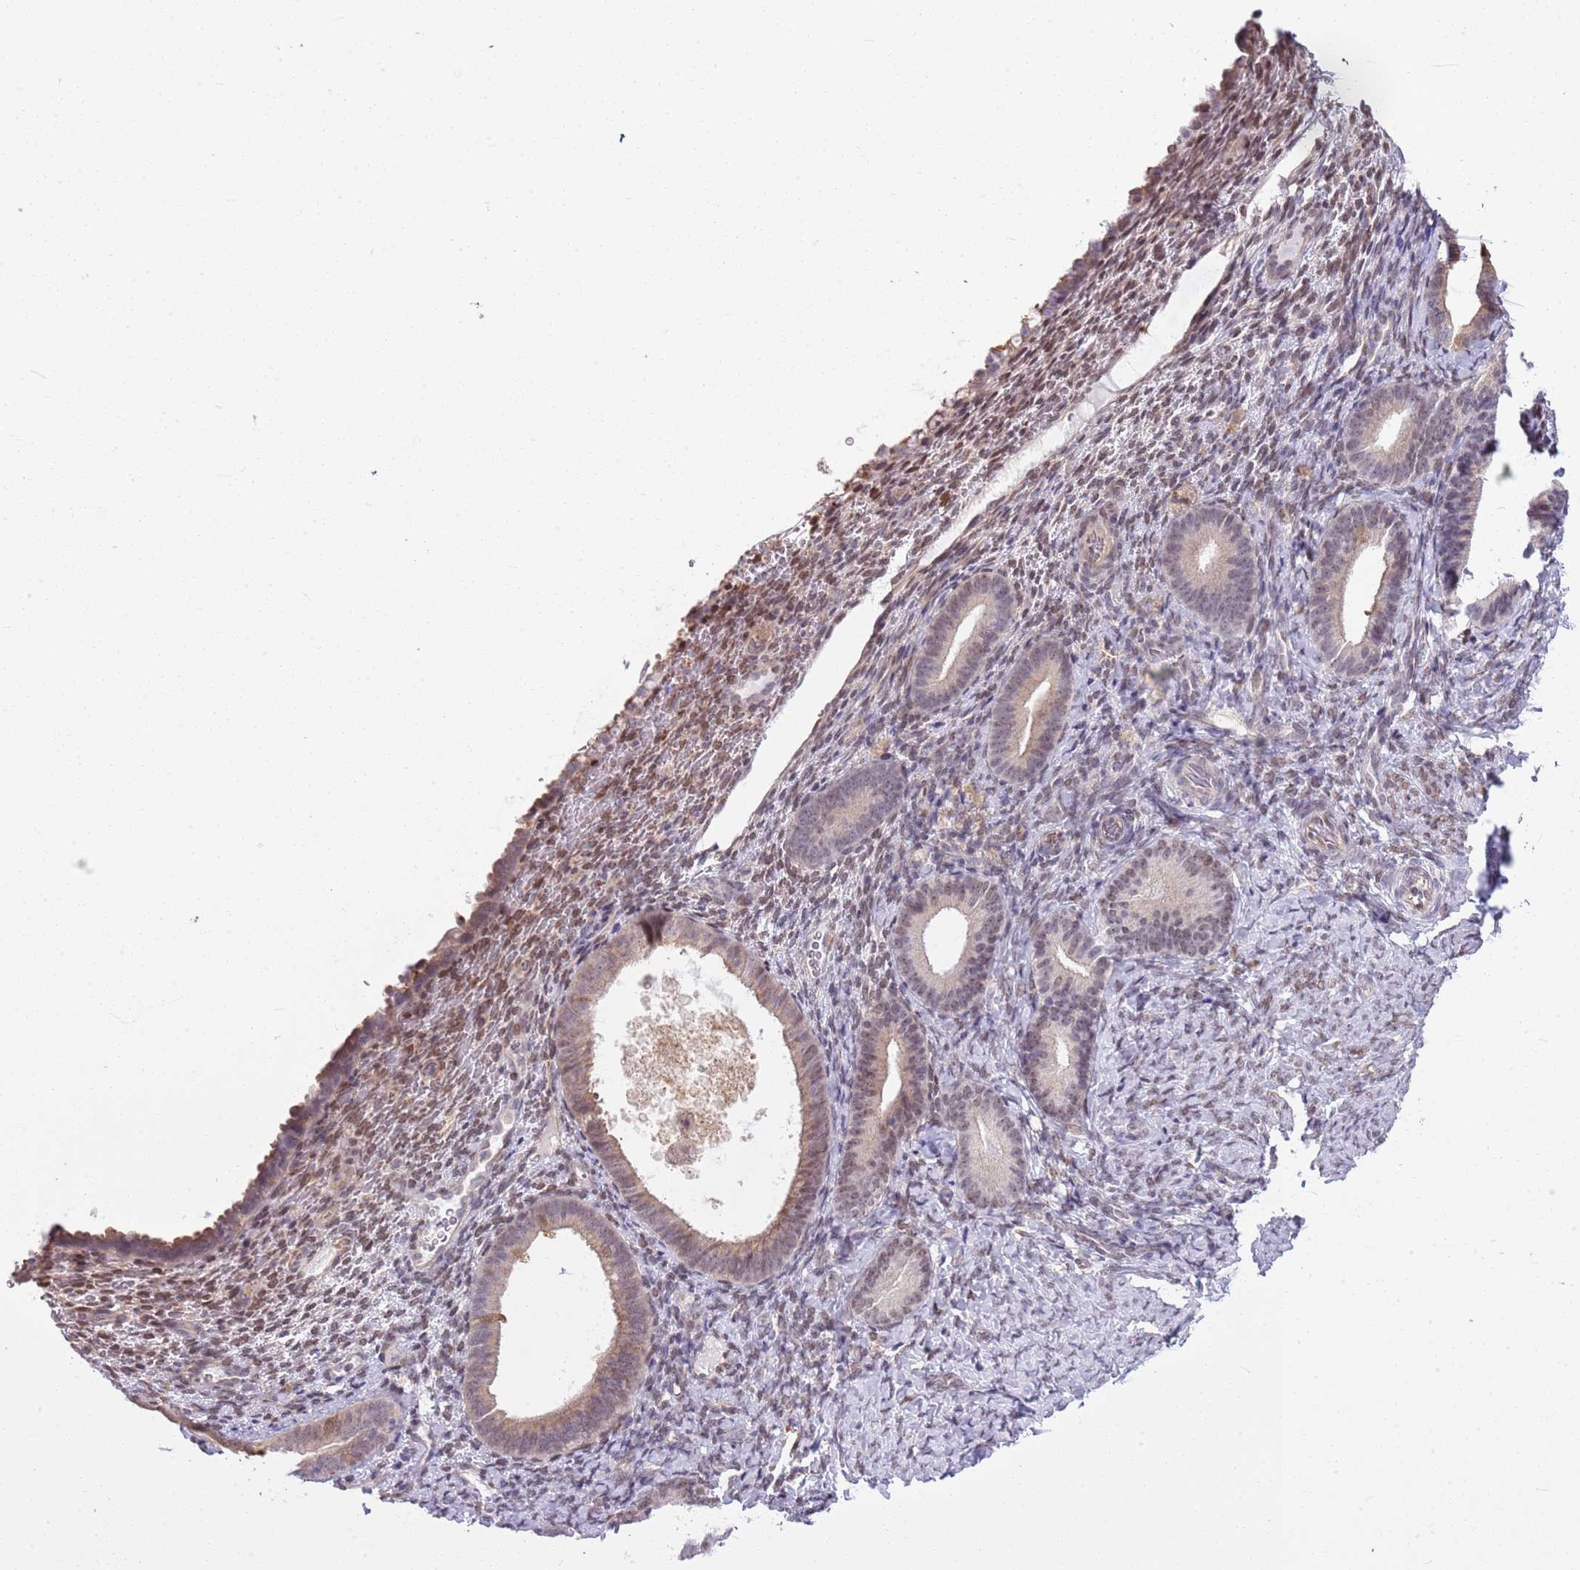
{"staining": {"intensity": "moderate", "quantity": "<25%", "location": "nuclear"}, "tissue": "endometrium", "cell_type": "Cells in endometrial stroma", "image_type": "normal", "snomed": [{"axis": "morphology", "description": "Normal tissue, NOS"}, {"axis": "topography", "description": "Endometrium"}], "caption": "Brown immunohistochemical staining in unremarkable endometrium reveals moderate nuclear staining in approximately <25% of cells in endometrial stroma.", "gene": "DHX32", "patient": {"sex": "female", "age": 65}}